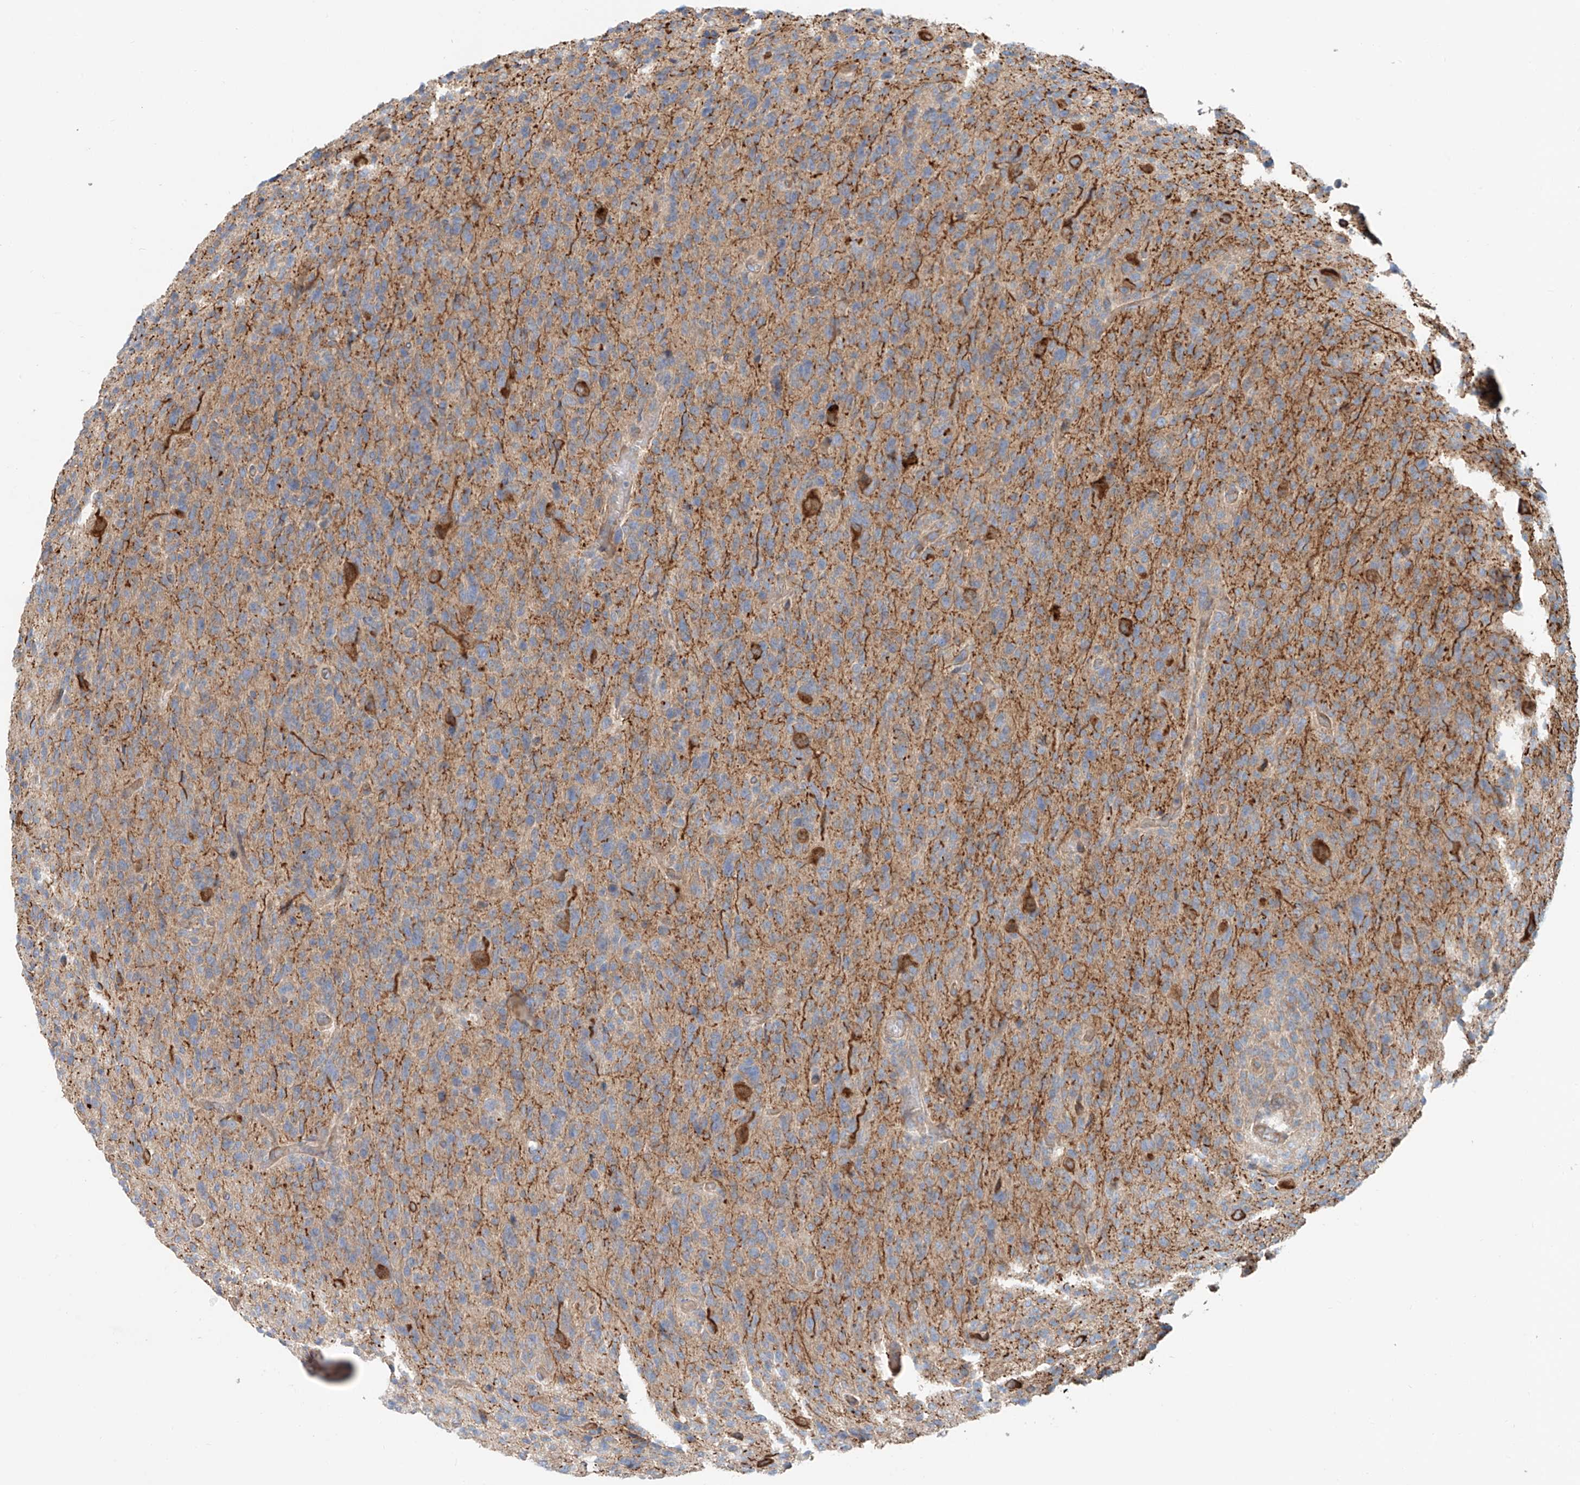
{"staining": {"intensity": "weak", "quantity": "25%-75%", "location": "cytoplasmic/membranous"}, "tissue": "glioma", "cell_type": "Tumor cells", "image_type": "cancer", "snomed": [{"axis": "morphology", "description": "Glioma, malignant, High grade"}, {"axis": "topography", "description": "Brain"}], "caption": "Immunohistochemical staining of glioma exhibits weak cytoplasmic/membranous protein expression in approximately 25%-75% of tumor cells.", "gene": "SNAP29", "patient": {"sex": "female", "age": 57}}